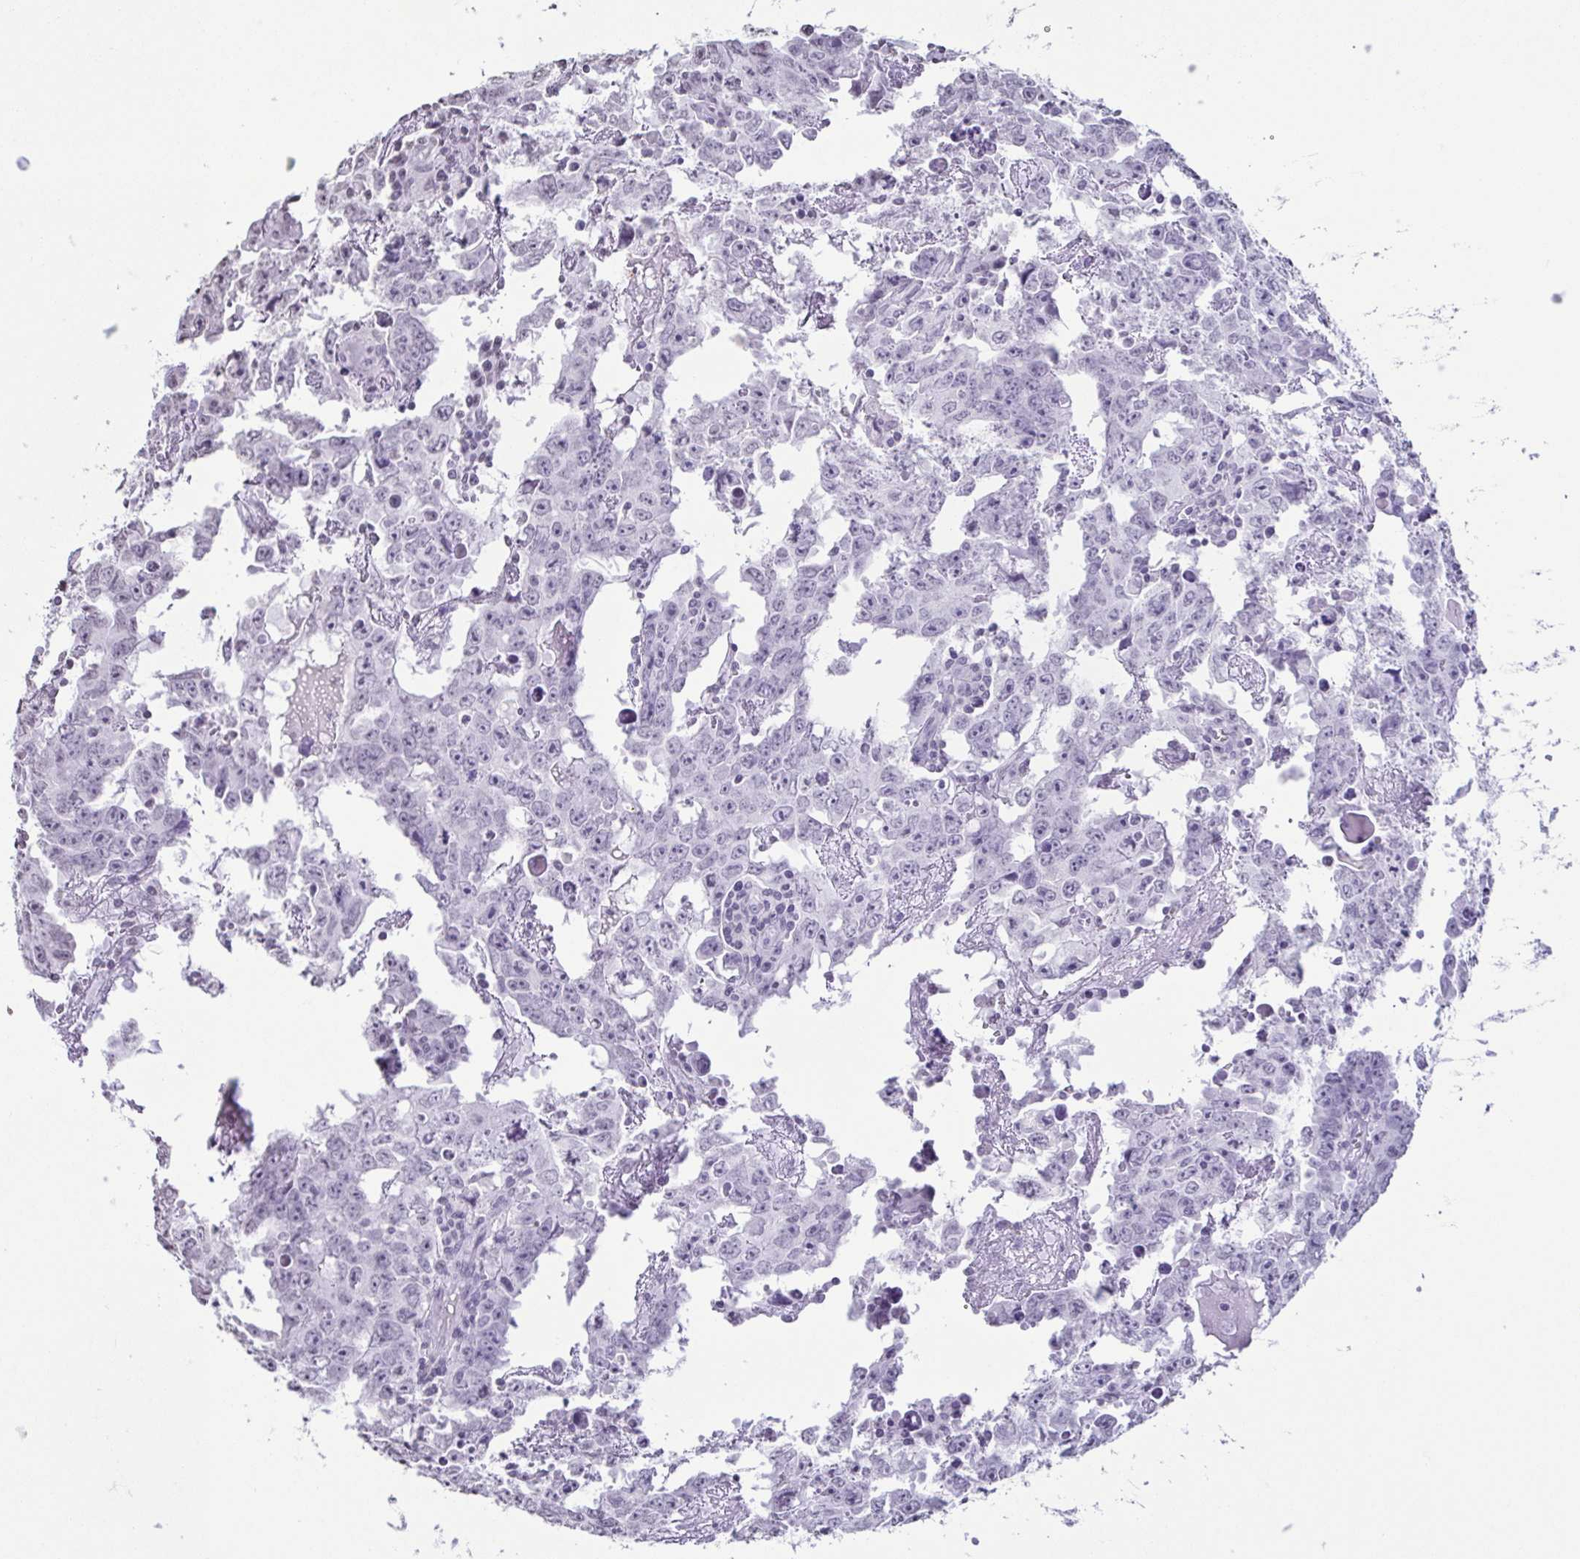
{"staining": {"intensity": "negative", "quantity": "none", "location": "none"}, "tissue": "testis cancer", "cell_type": "Tumor cells", "image_type": "cancer", "snomed": [{"axis": "morphology", "description": "Carcinoma, Embryonal, NOS"}, {"axis": "topography", "description": "Testis"}], "caption": "Image shows no significant protein positivity in tumor cells of embryonal carcinoma (testis).", "gene": "VCY1B", "patient": {"sex": "male", "age": 22}}